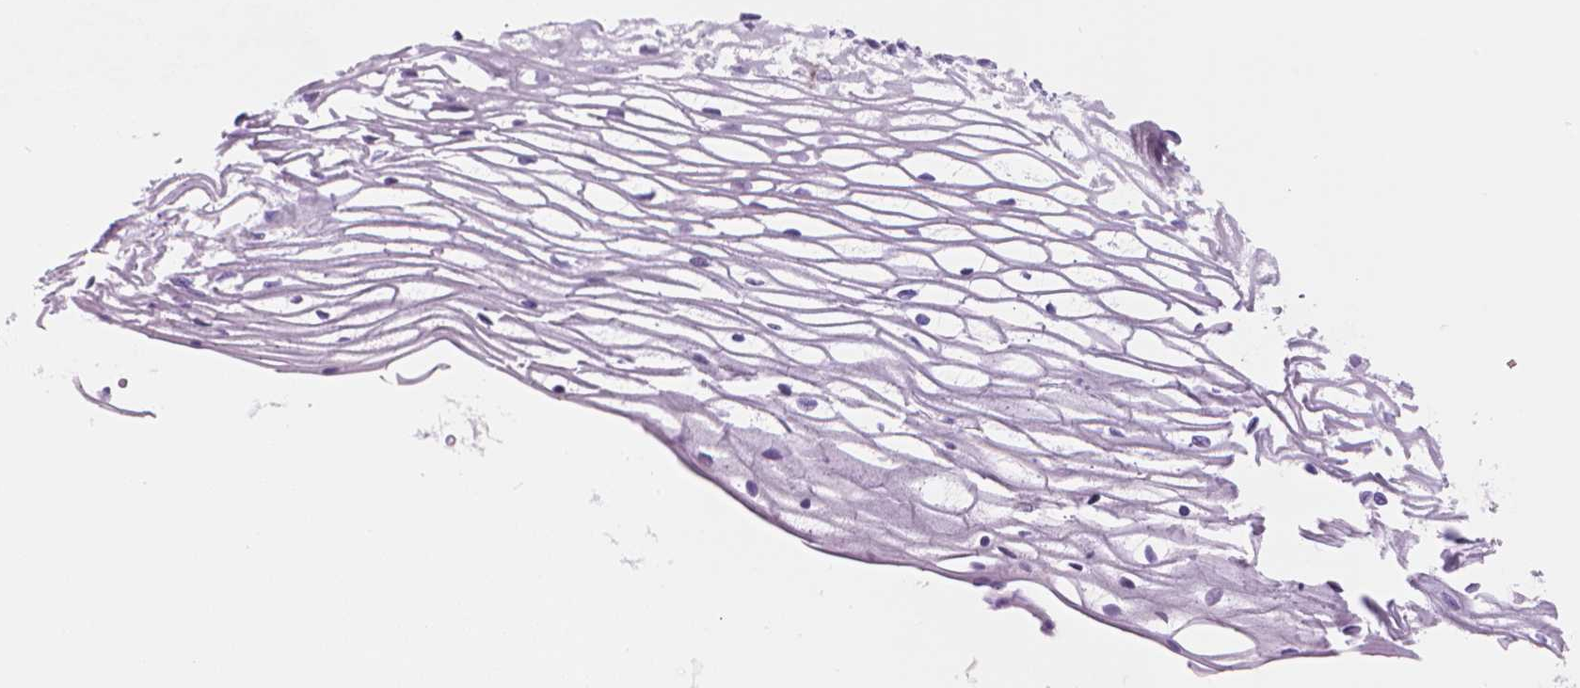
{"staining": {"intensity": "negative", "quantity": "none", "location": "none"}, "tissue": "cervix", "cell_type": "Glandular cells", "image_type": "normal", "snomed": [{"axis": "morphology", "description": "Normal tissue, NOS"}, {"axis": "topography", "description": "Cervix"}], "caption": "This is a photomicrograph of immunohistochemistry staining of normal cervix, which shows no expression in glandular cells.", "gene": "ENSG00000187186", "patient": {"sex": "female", "age": 40}}